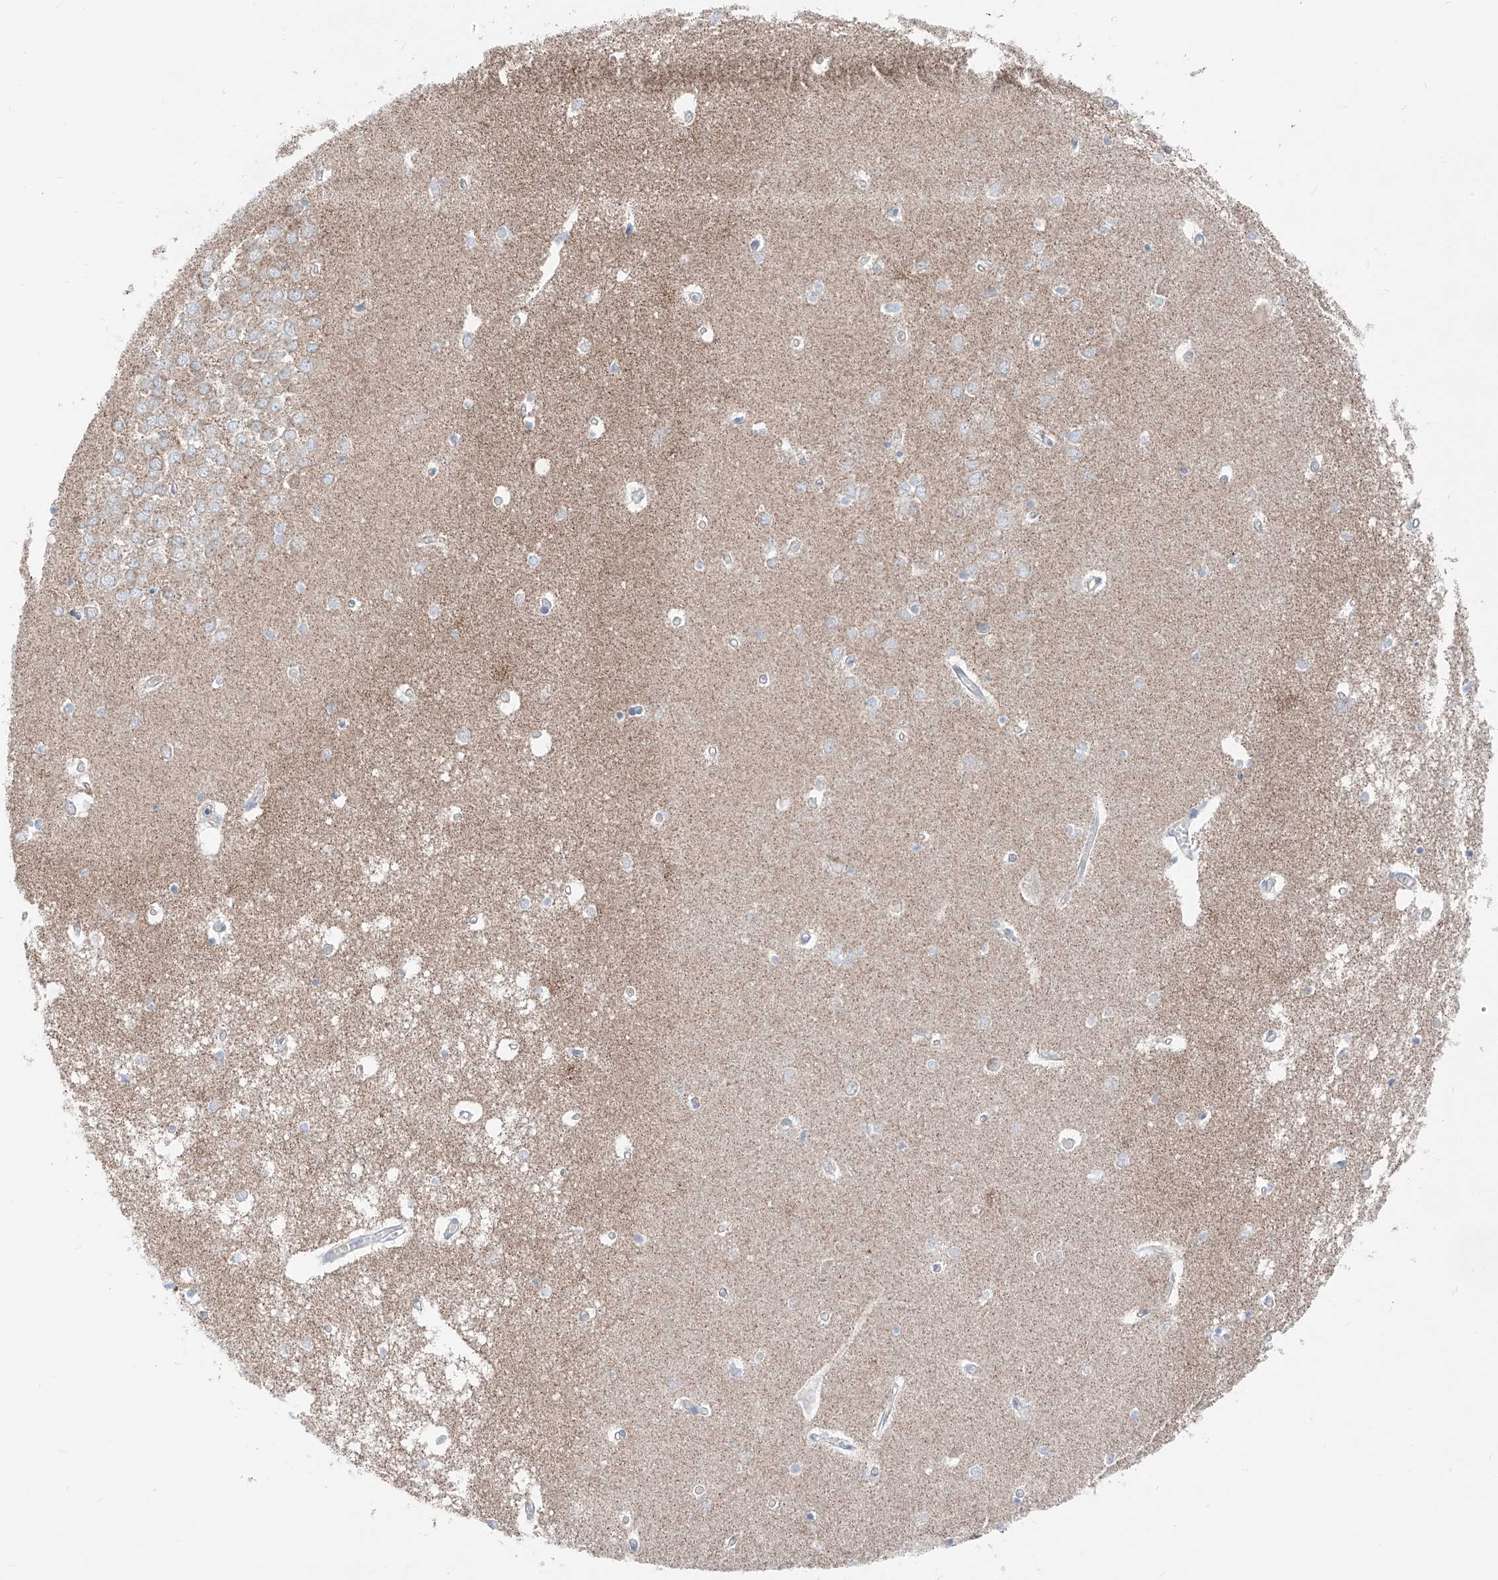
{"staining": {"intensity": "negative", "quantity": "none", "location": "none"}, "tissue": "hippocampus", "cell_type": "Glial cells", "image_type": "normal", "snomed": [{"axis": "morphology", "description": "Normal tissue, NOS"}, {"axis": "topography", "description": "Hippocampus"}], "caption": "Glial cells show no significant protein positivity in benign hippocampus.", "gene": "MRAP", "patient": {"sex": "male", "age": 70}}